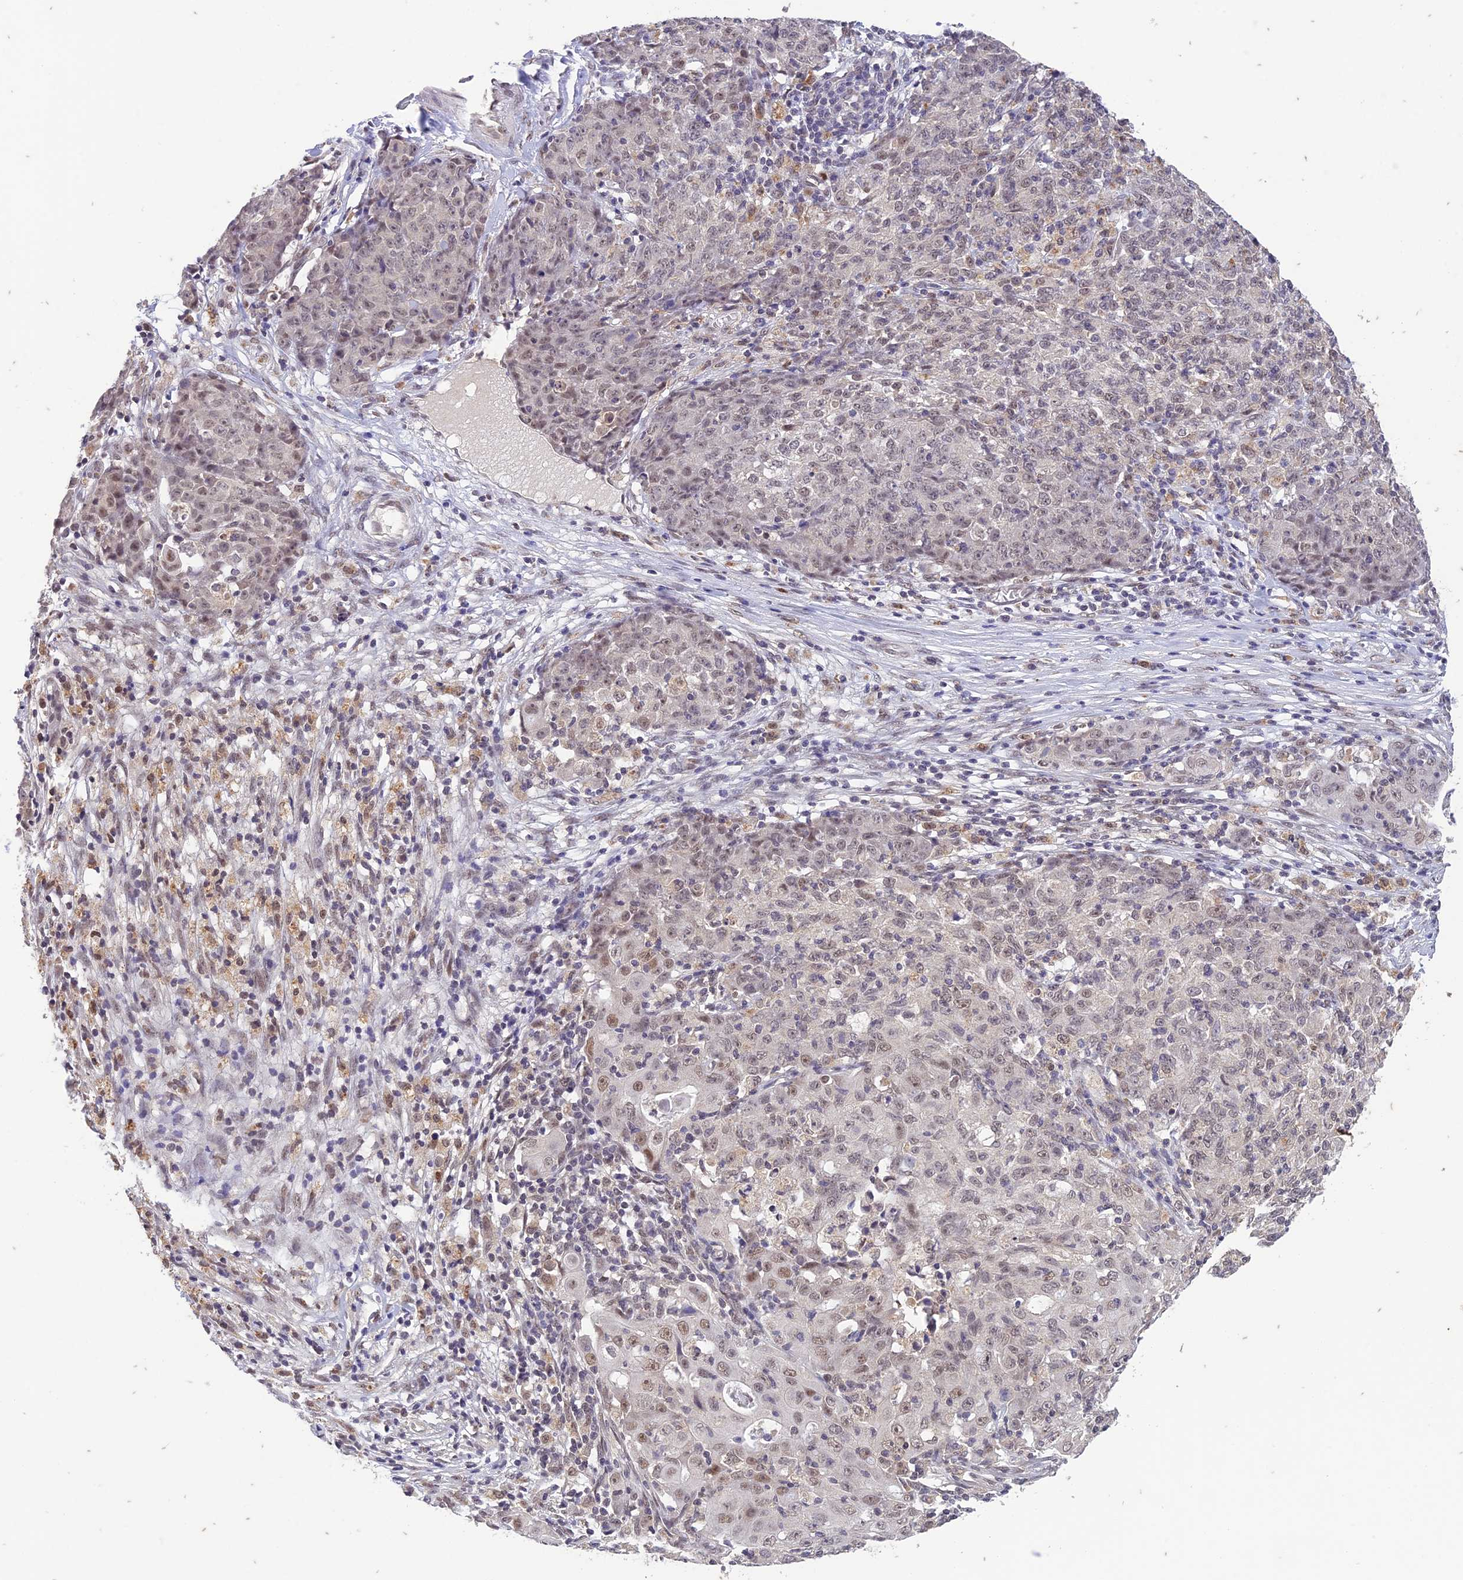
{"staining": {"intensity": "weak", "quantity": "25%-75%", "location": "nuclear"}, "tissue": "ovarian cancer", "cell_type": "Tumor cells", "image_type": "cancer", "snomed": [{"axis": "morphology", "description": "Carcinoma, endometroid"}, {"axis": "topography", "description": "Ovary"}], "caption": "Tumor cells display low levels of weak nuclear expression in approximately 25%-75% of cells in endometroid carcinoma (ovarian).", "gene": "POP4", "patient": {"sex": "female", "age": 42}}